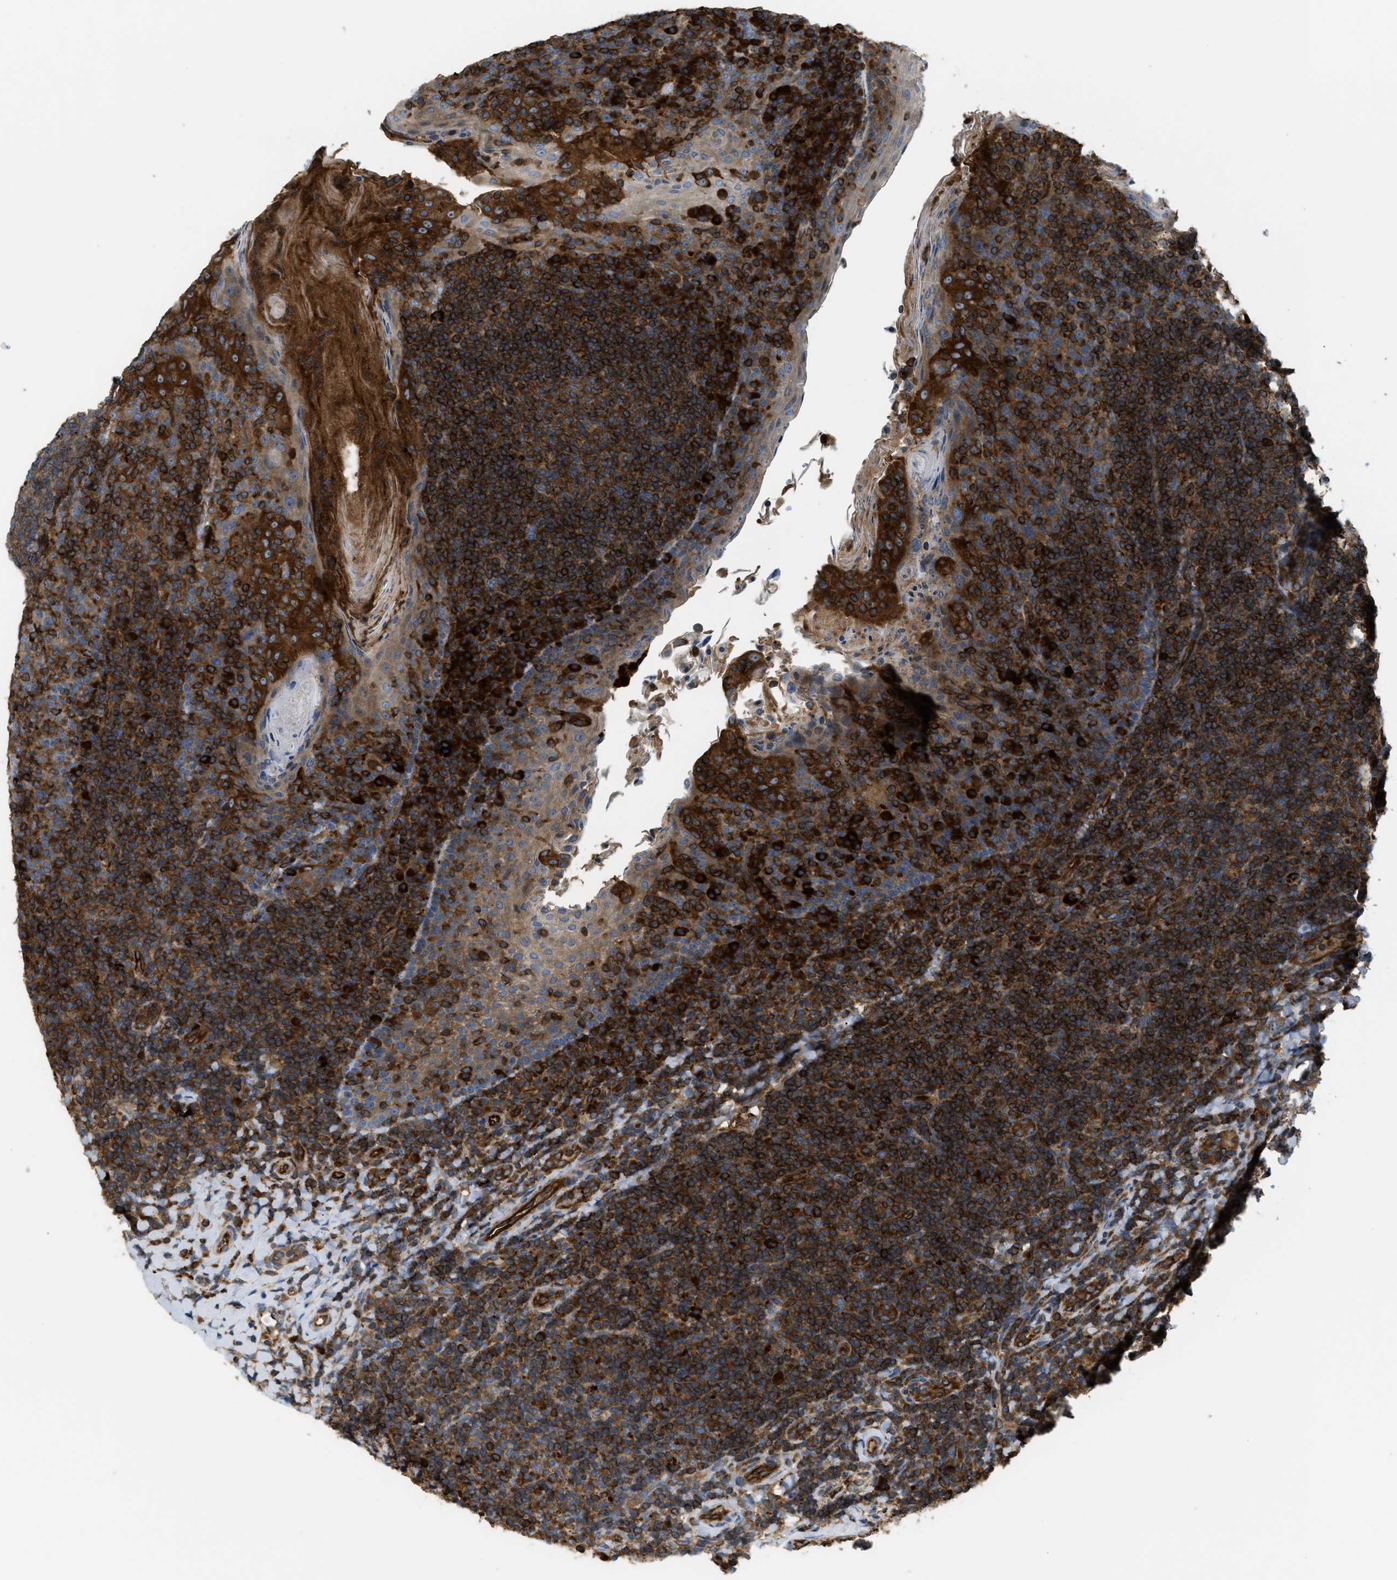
{"staining": {"intensity": "moderate", "quantity": ">75%", "location": "cytoplasmic/membranous"}, "tissue": "tonsil", "cell_type": "Germinal center cells", "image_type": "normal", "snomed": [{"axis": "morphology", "description": "Normal tissue, NOS"}, {"axis": "topography", "description": "Tonsil"}], "caption": "Protein expression analysis of benign human tonsil reveals moderate cytoplasmic/membranous staining in about >75% of germinal center cells. (Stains: DAB in brown, nuclei in blue, Microscopy: brightfield microscopy at high magnification).", "gene": "ATP2A3", "patient": {"sex": "male", "age": 17}}